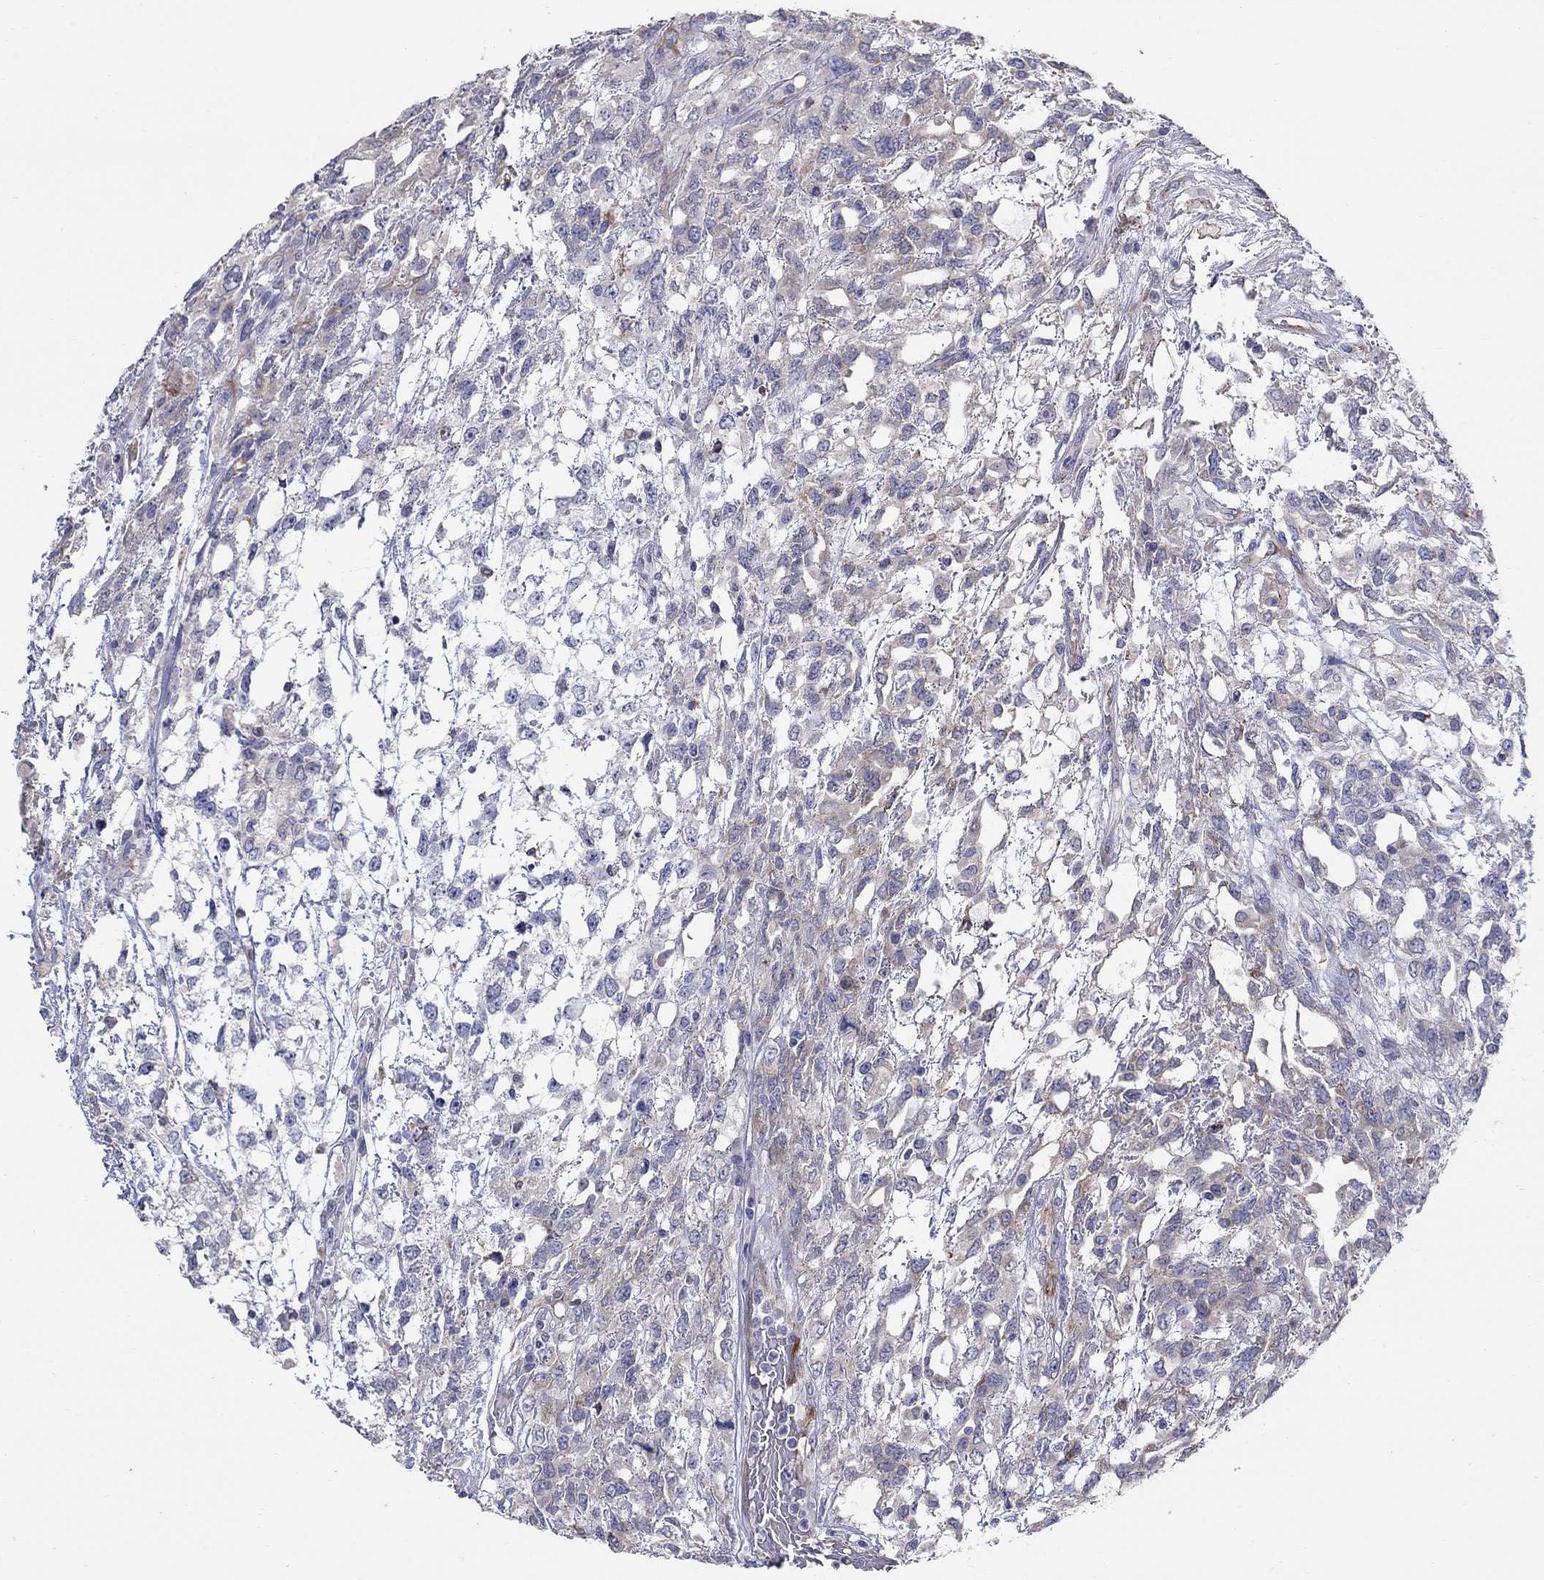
{"staining": {"intensity": "negative", "quantity": "none", "location": "none"}, "tissue": "testis cancer", "cell_type": "Tumor cells", "image_type": "cancer", "snomed": [{"axis": "morphology", "description": "Seminoma, NOS"}, {"axis": "topography", "description": "Testis"}], "caption": "A photomicrograph of human testis cancer is negative for staining in tumor cells.", "gene": "QRFPR", "patient": {"sex": "male", "age": 52}}